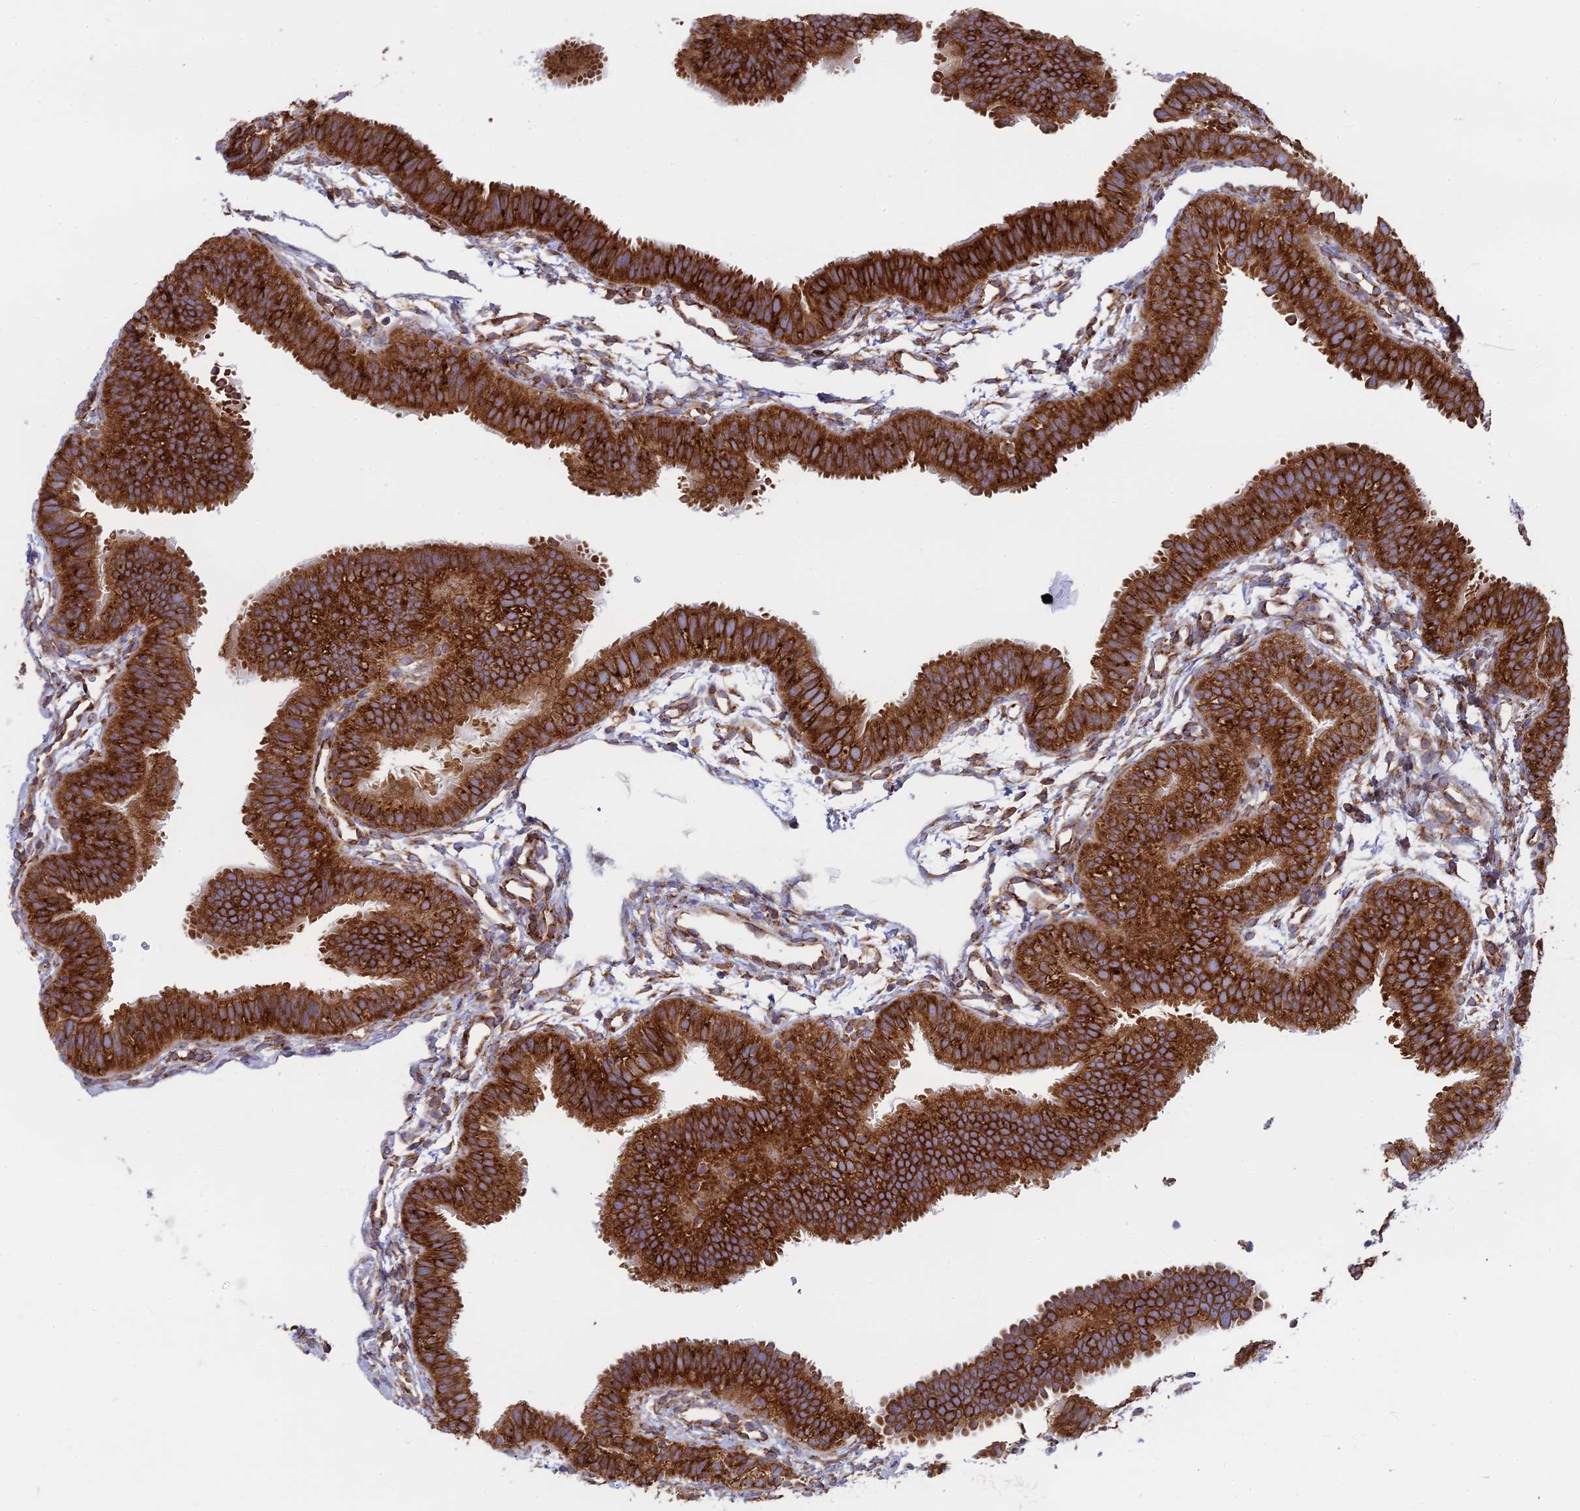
{"staining": {"intensity": "strong", "quantity": ">75%", "location": "cytoplasmic/membranous"}, "tissue": "fallopian tube", "cell_type": "Glandular cells", "image_type": "normal", "snomed": [{"axis": "morphology", "description": "Normal tissue, NOS"}, {"axis": "topography", "description": "Fallopian tube"}], "caption": "This photomicrograph demonstrates immunohistochemistry (IHC) staining of benign human fallopian tube, with high strong cytoplasmic/membranous positivity in approximately >75% of glandular cells.", "gene": "CCDC69", "patient": {"sex": "female", "age": 35}}